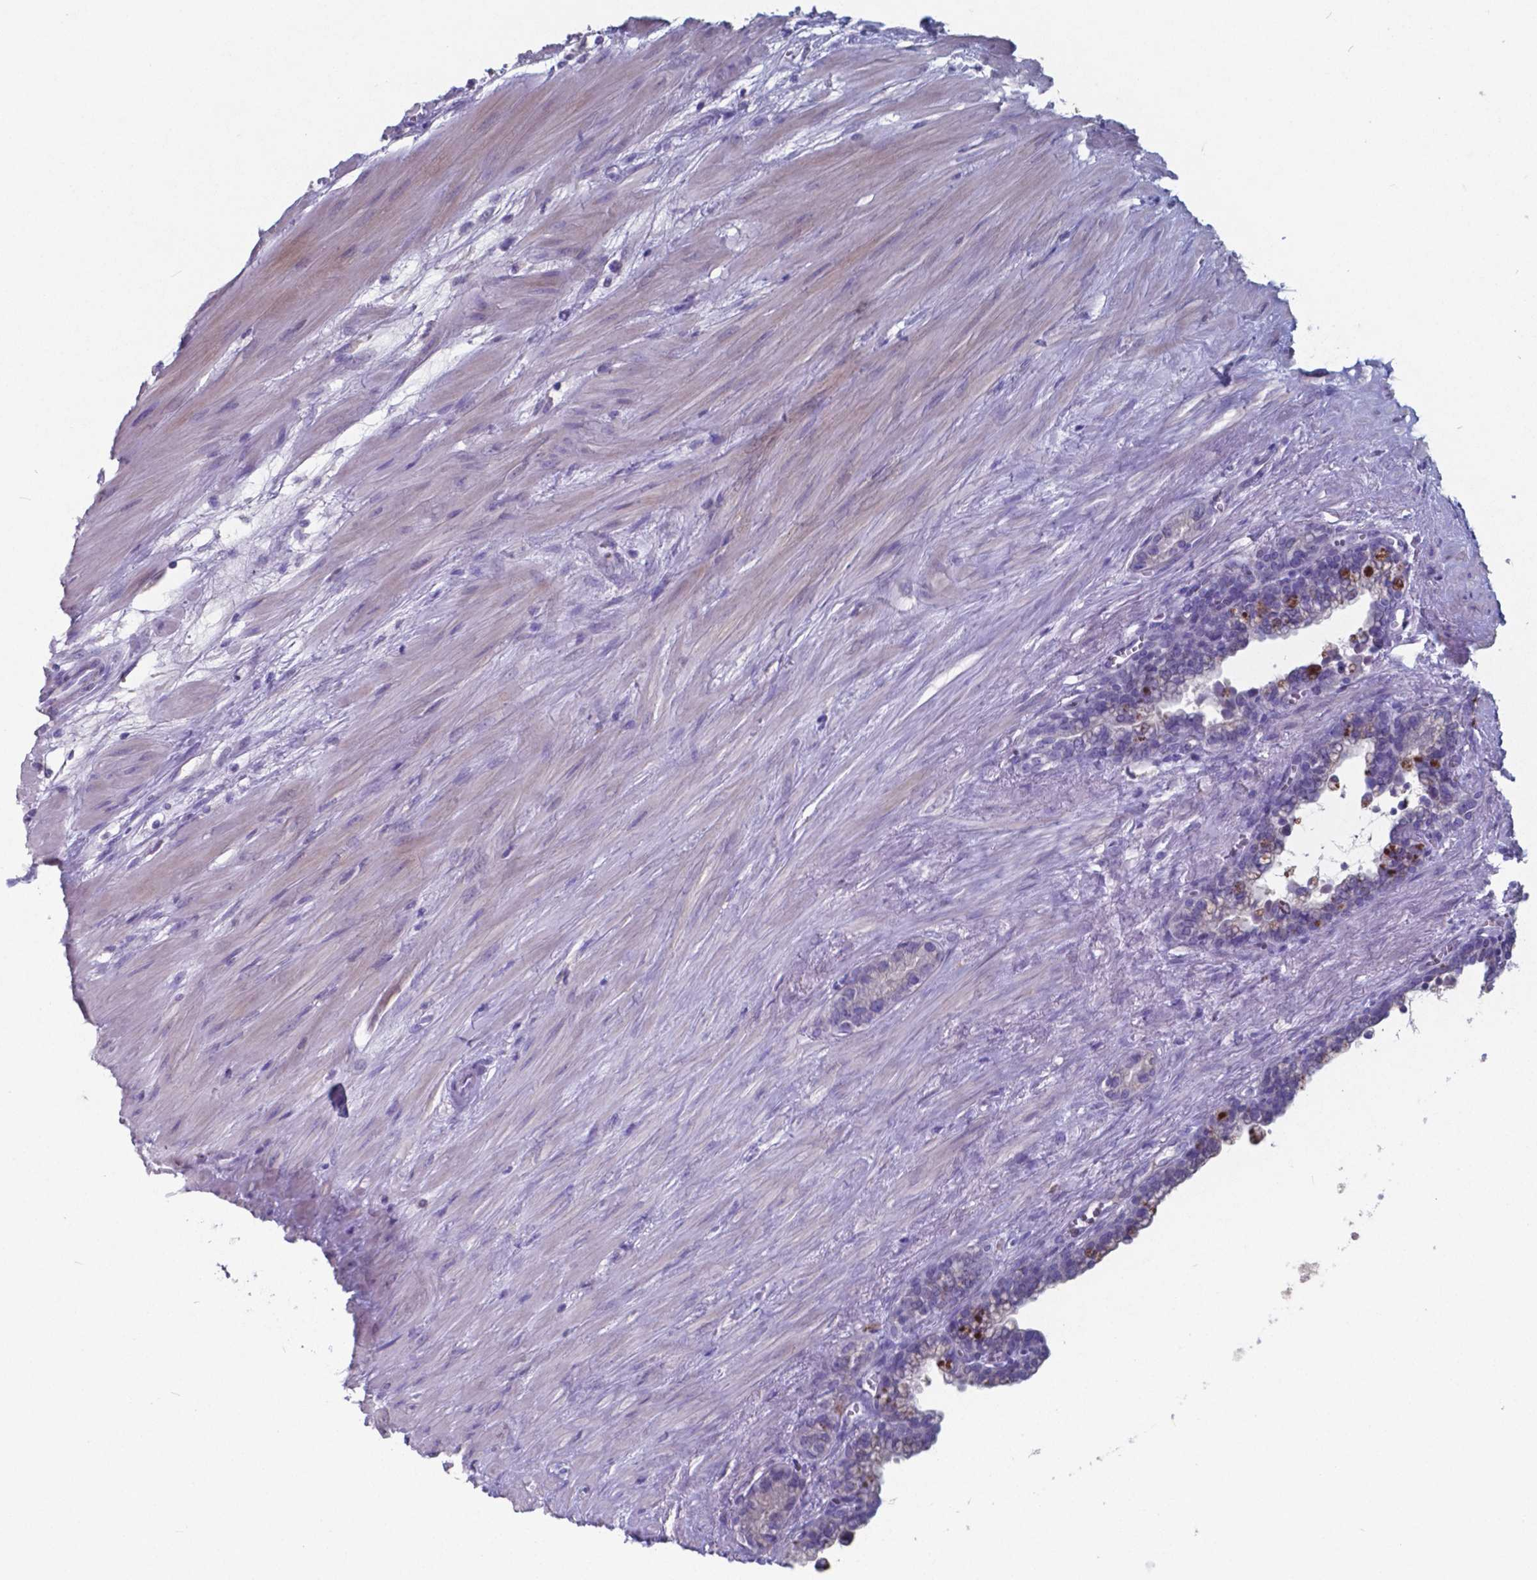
{"staining": {"intensity": "moderate", "quantity": "<25%", "location": "cytoplasmic/membranous"}, "tissue": "seminal vesicle", "cell_type": "Glandular cells", "image_type": "normal", "snomed": [{"axis": "morphology", "description": "Normal tissue, NOS"}, {"axis": "morphology", "description": "Urothelial carcinoma, NOS"}, {"axis": "topography", "description": "Urinary bladder"}, {"axis": "topography", "description": "Seminal veicle"}], "caption": "Immunohistochemistry micrograph of unremarkable seminal vesicle: seminal vesicle stained using IHC reveals low levels of moderate protein expression localized specifically in the cytoplasmic/membranous of glandular cells, appearing as a cytoplasmic/membranous brown color.", "gene": "TTR", "patient": {"sex": "male", "age": 76}}